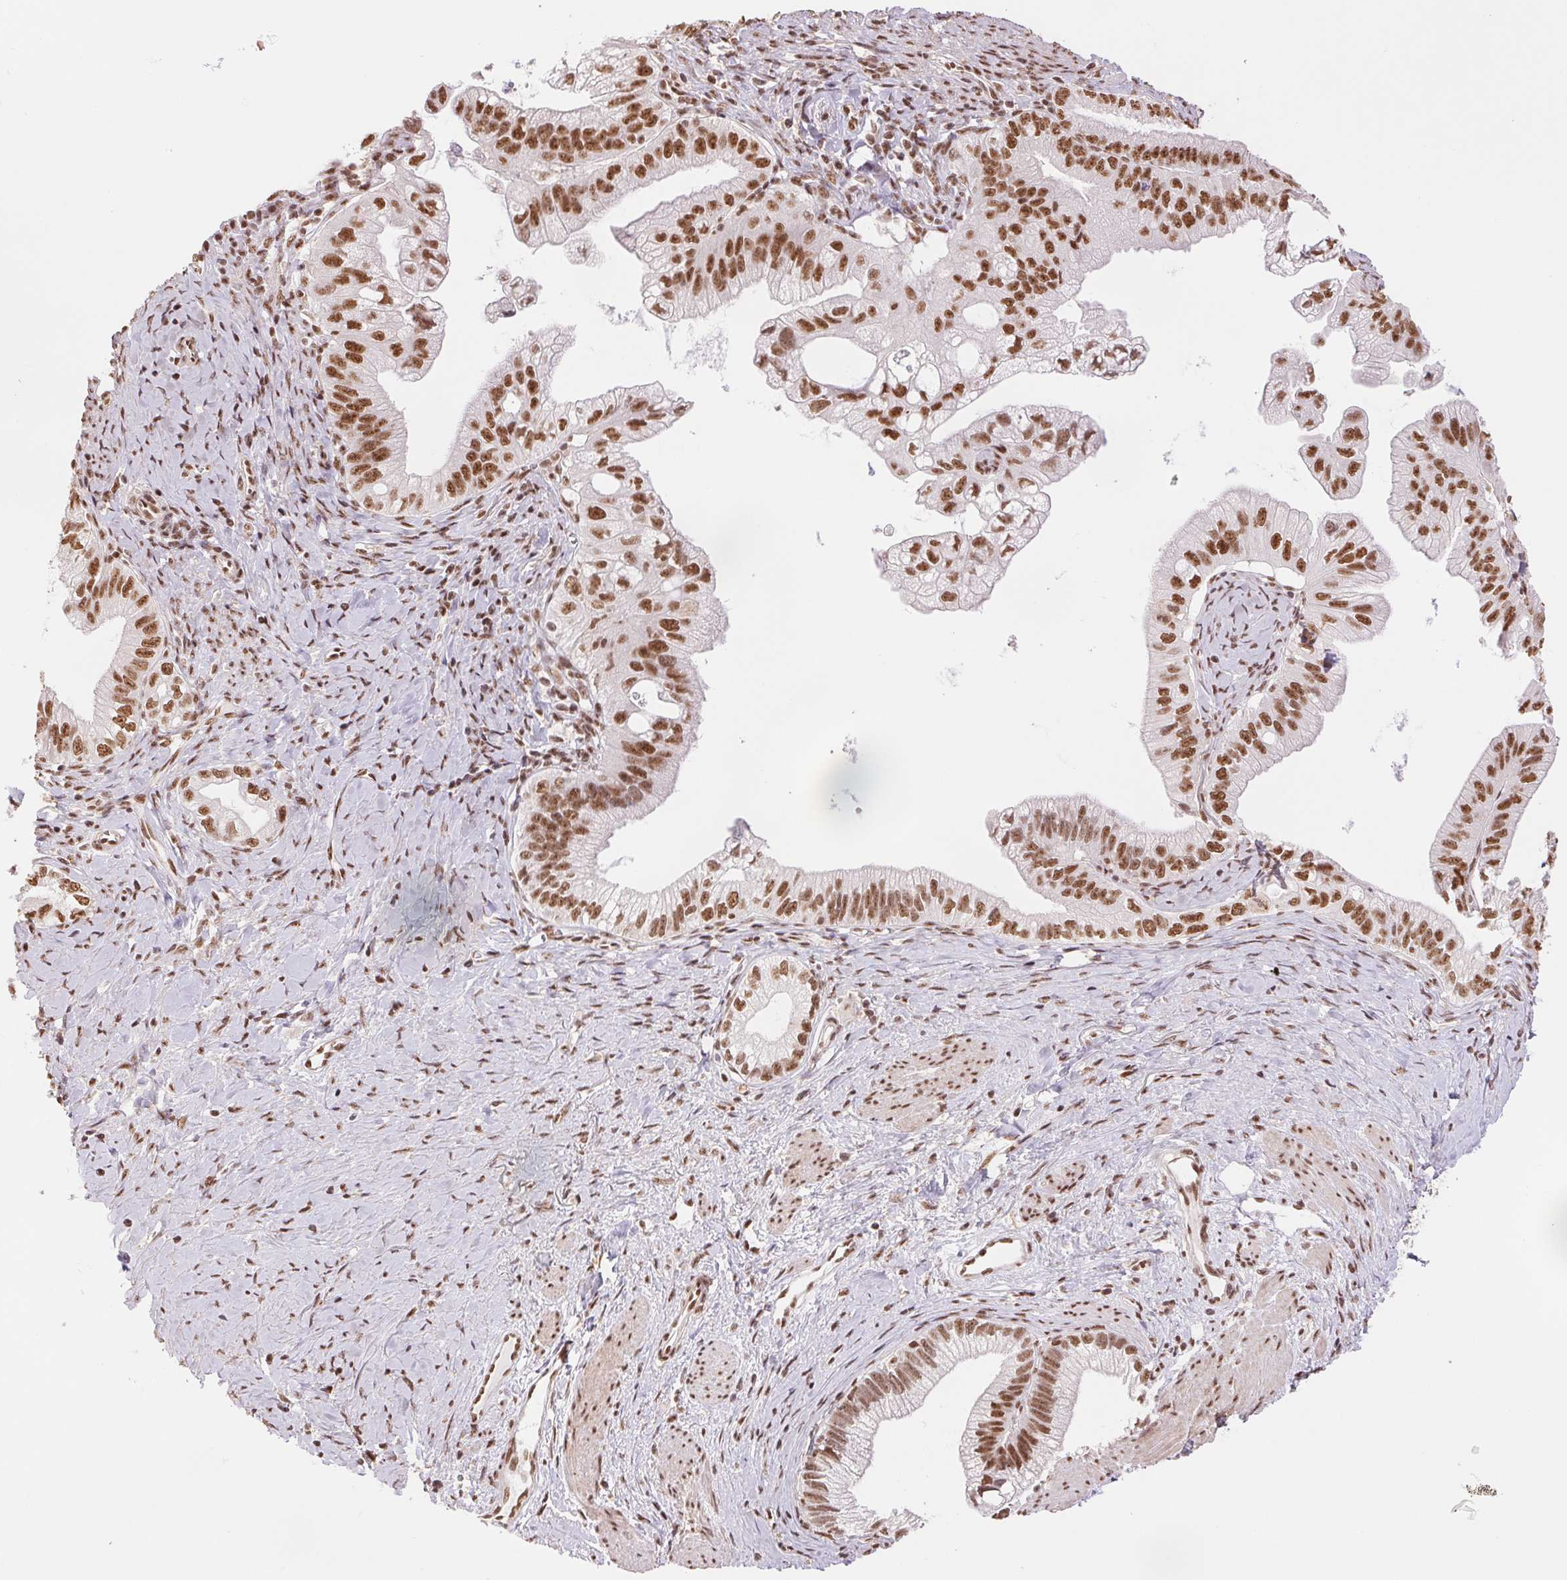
{"staining": {"intensity": "strong", "quantity": ">75%", "location": "nuclear"}, "tissue": "pancreatic cancer", "cell_type": "Tumor cells", "image_type": "cancer", "snomed": [{"axis": "morphology", "description": "Adenocarcinoma, NOS"}, {"axis": "topography", "description": "Pancreas"}], "caption": "Protein analysis of pancreatic cancer tissue displays strong nuclear staining in about >75% of tumor cells.", "gene": "SREK1", "patient": {"sex": "male", "age": 70}}